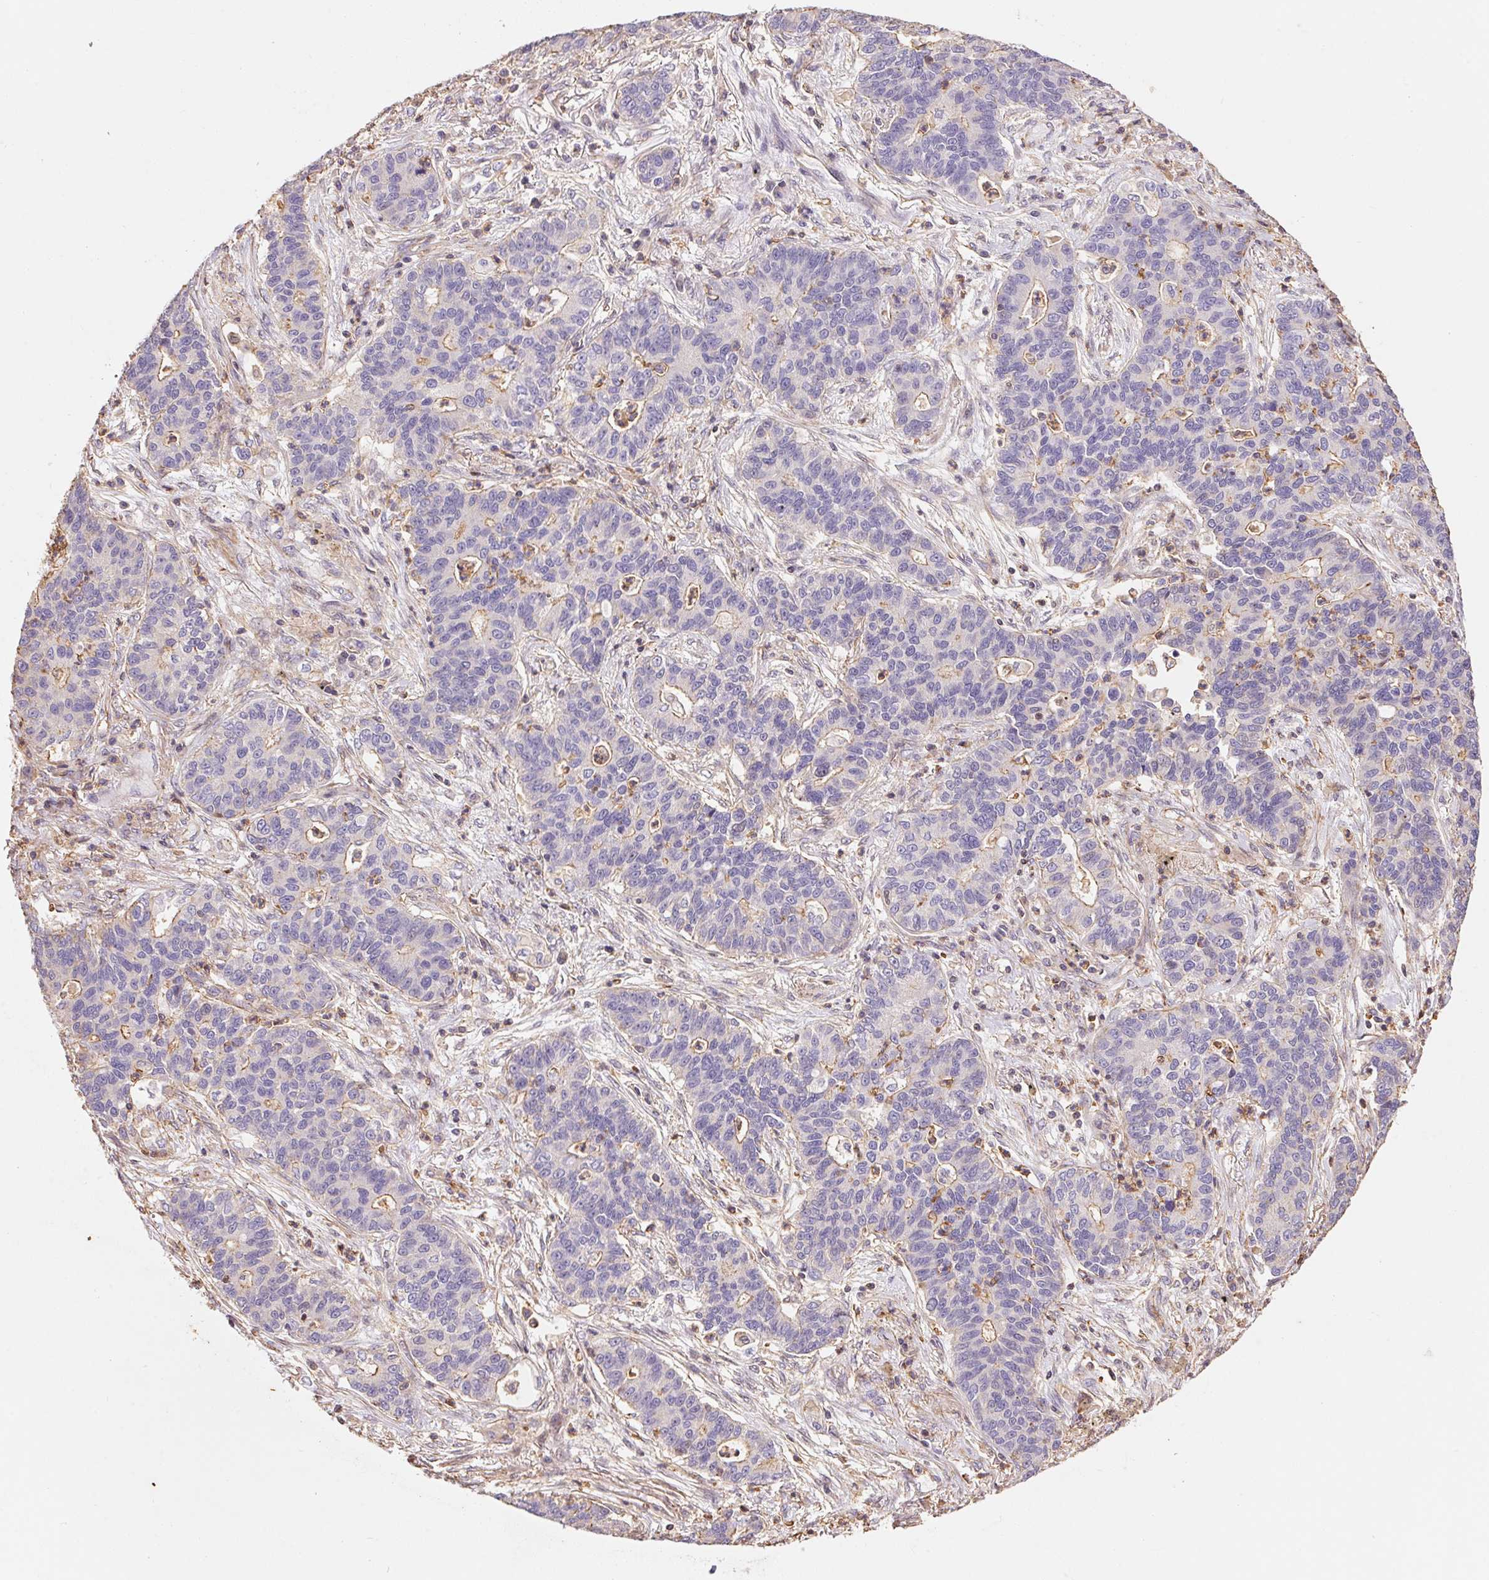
{"staining": {"intensity": "weak", "quantity": "<25%", "location": "cytoplasmic/membranous"}, "tissue": "lung cancer", "cell_type": "Tumor cells", "image_type": "cancer", "snomed": [{"axis": "morphology", "description": "Adenocarcinoma, NOS"}, {"axis": "topography", "description": "Lung"}], "caption": "This is a micrograph of immunohistochemistry staining of lung cancer, which shows no expression in tumor cells.", "gene": "FRAS1", "patient": {"sex": "female", "age": 57}}